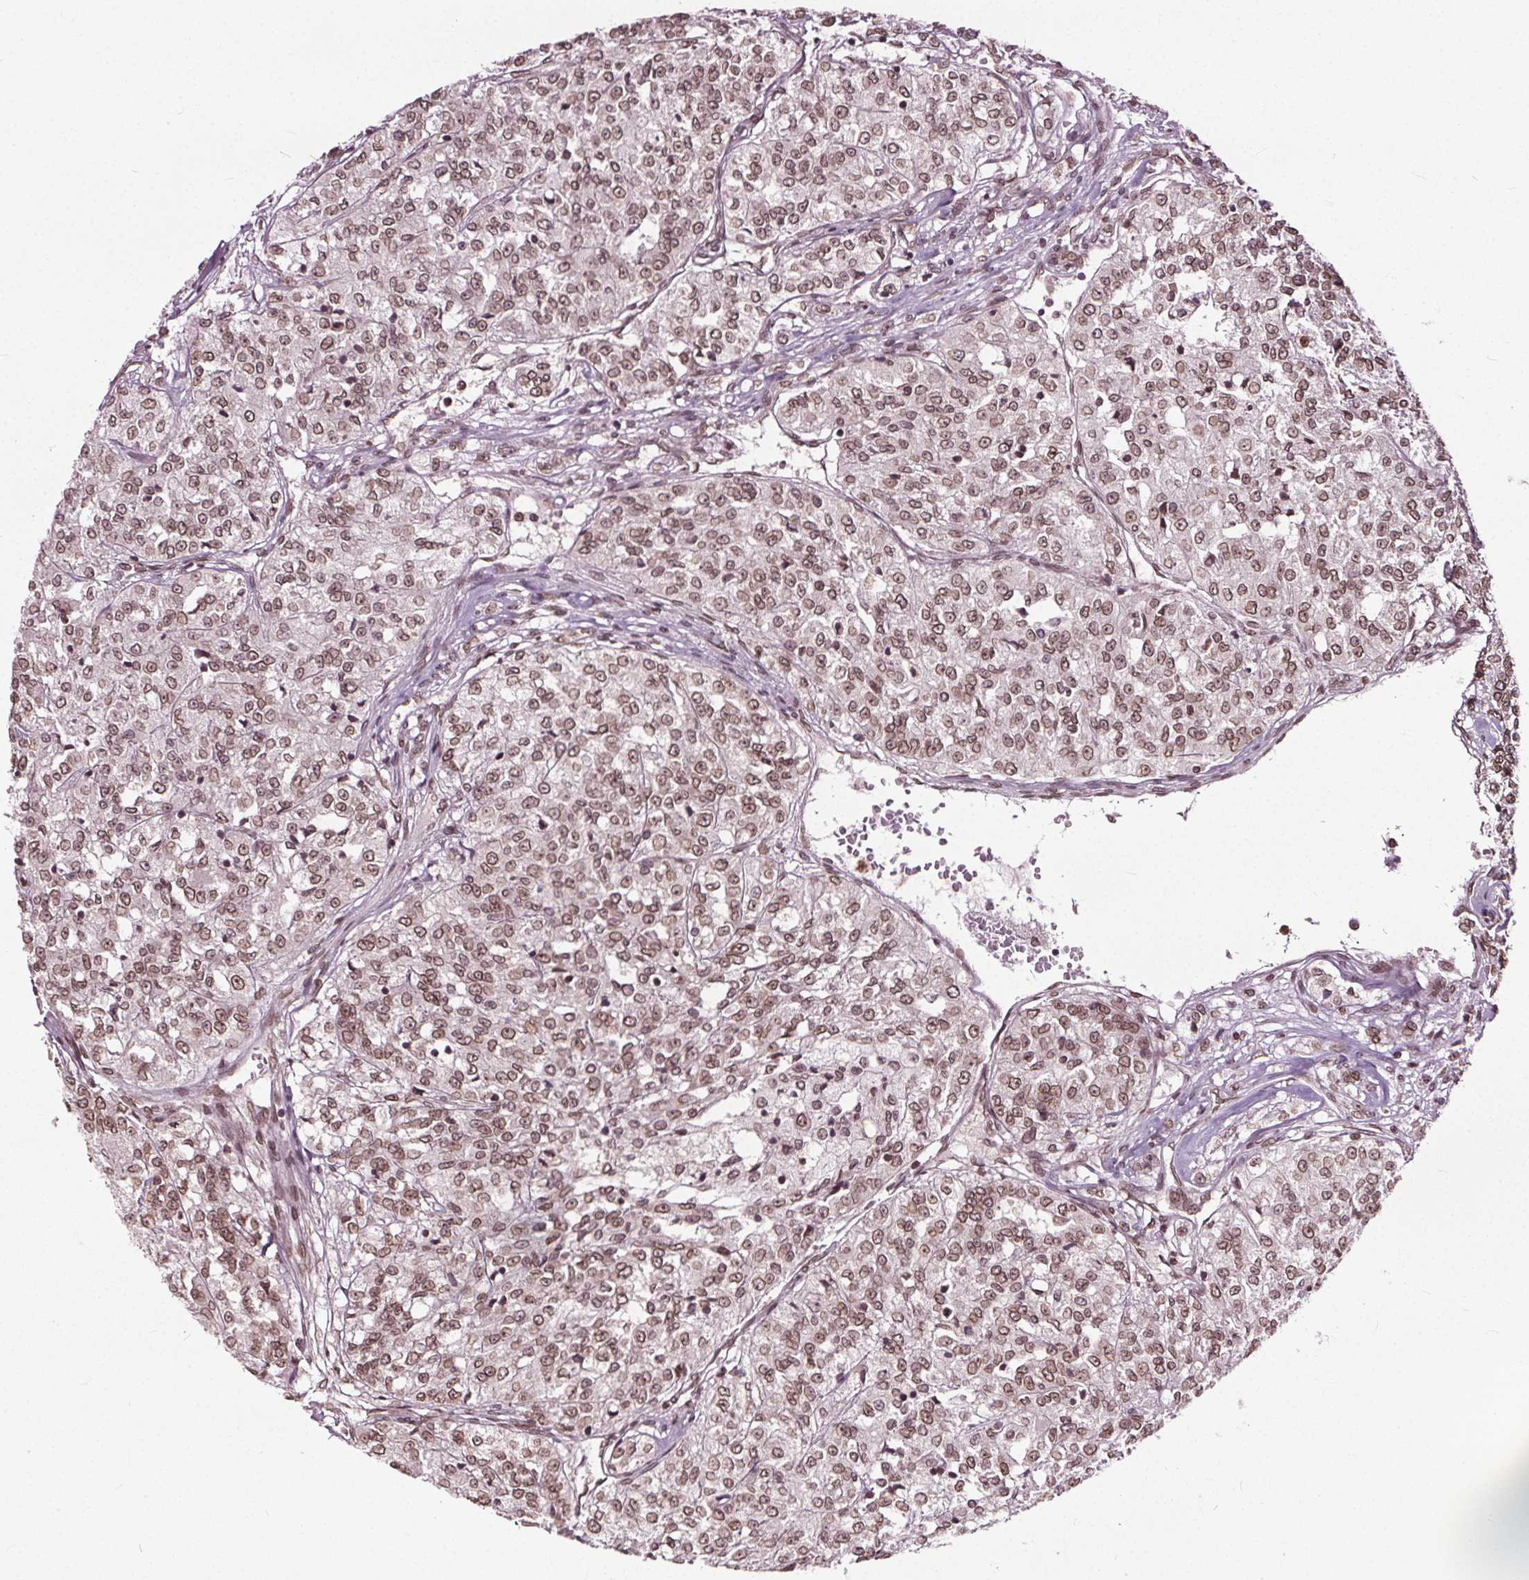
{"staining": {"intensity": "moderate", "quantity": ">75%", "location": "cytoplasmic/membranous,nuclear"}, "tissue": "renal cancer", "cell_type": "Tumor cells", "image_type": "cancer", "snomed": [{"axis": "morphology", "description": "Adenocarcinoma, NOS"}, {"axis": "topography", "description": "Kidney"}], "caption": "Immunohistochemistry image of neoplastic tissue: renal cancer (adenocarcinoma) stained using immunohistochemistry (IHC) displays medium levels of moderate protein expression localized specifically in the cytoplasmic/membranous and nuclear of tumor cells, appearing as a cytoplasmic/membranous and nuclear brown color.", "gene": "TTC39C", "patient": {"sex": "female", "age": 63}}